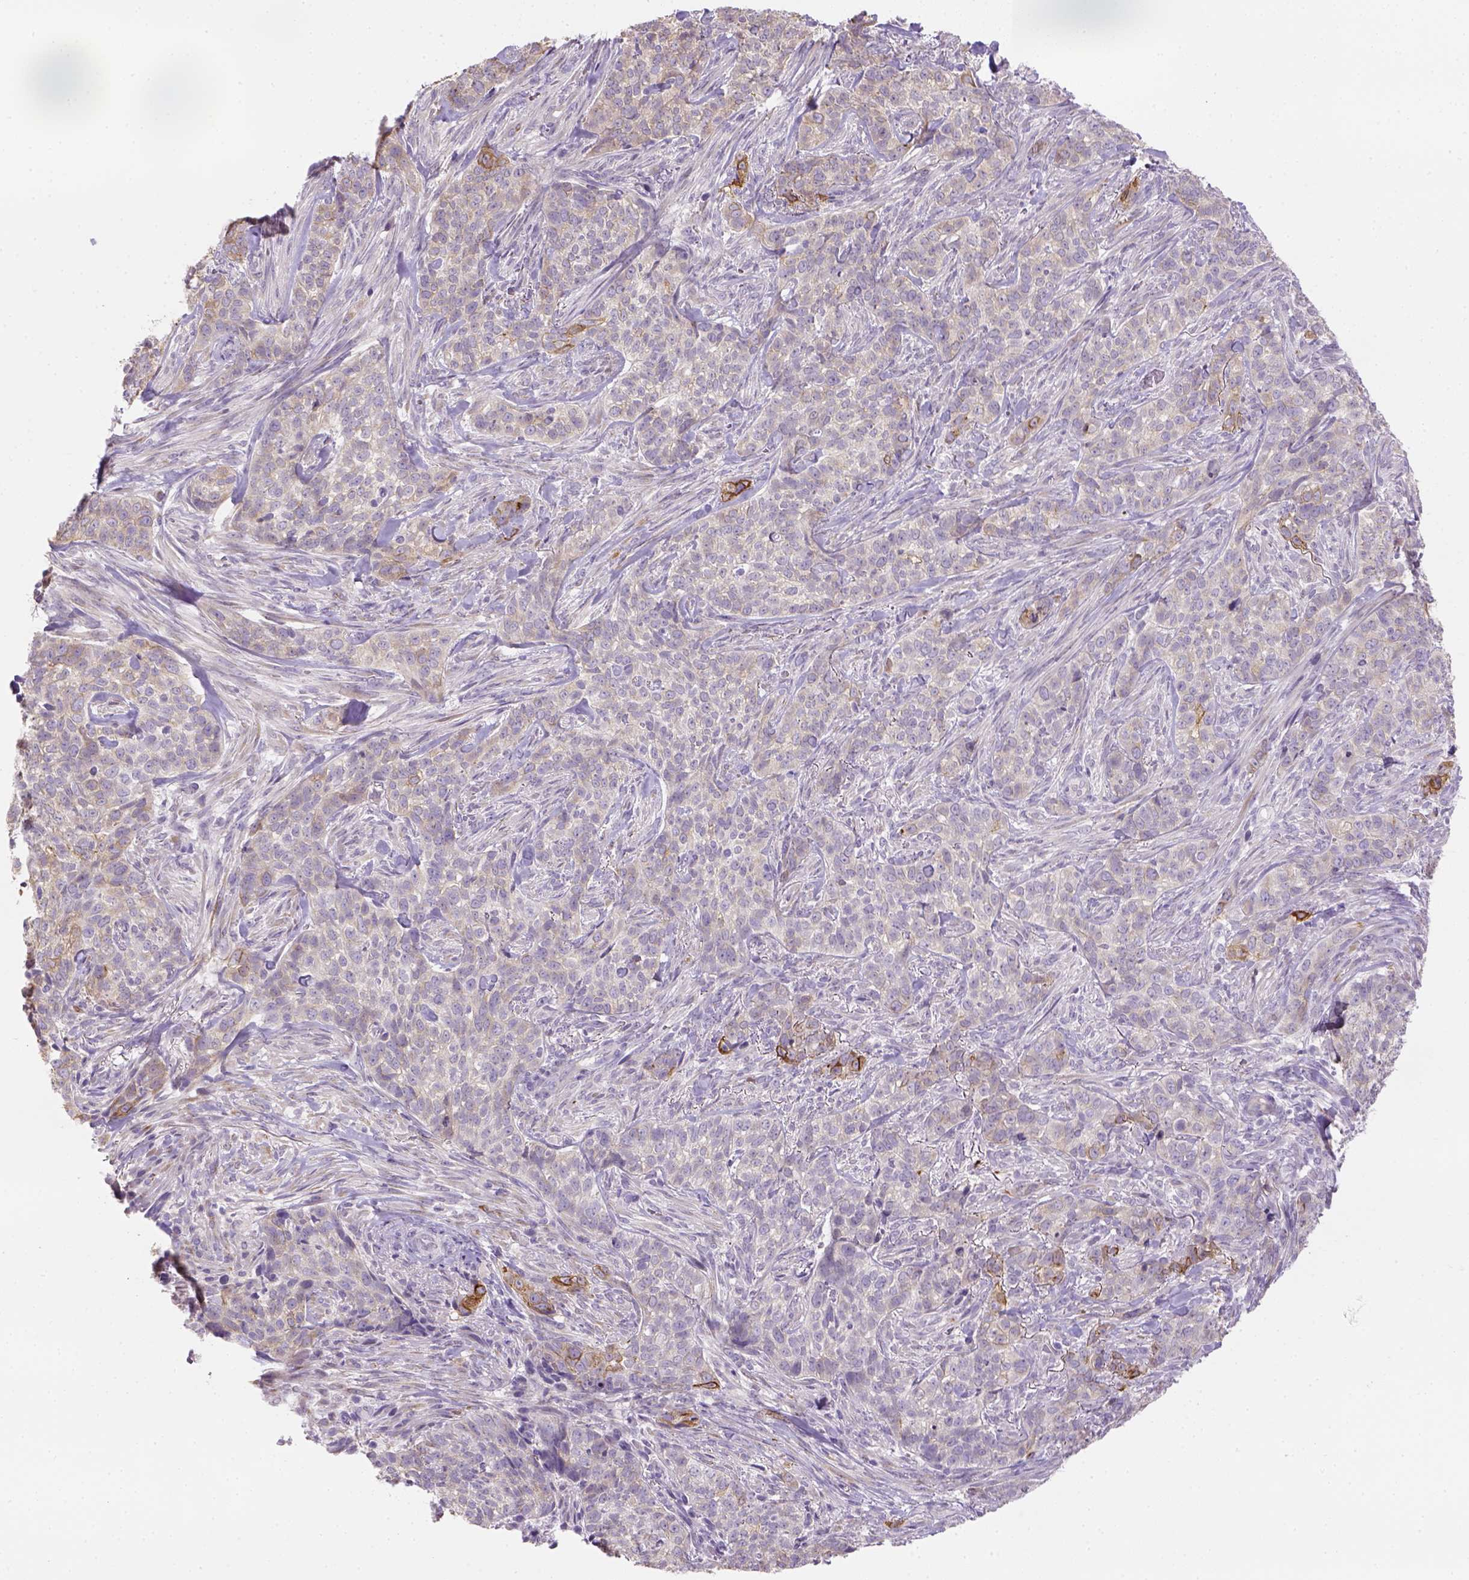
{"staining": {"intensity": "strong", "quantity": "<25%", "location": "cytoplasmic/membranous"}, "tissue": "skin cancer", "cell_type": "Tumor cells", "image_type": "cancer", "snomed": [{"axis": "morphology", "description": "Basal cell carcinoma"}, {"axis": "topography", "description": "Skin"}], "caption": "Skin cancer (basal cell carcinoma) stained with DAB (3,3'-diaminobenzidine) immunohistochemistry (IHC) displays medium levels of strong cytoplasmic/membranous expression in approximately <25% of tumor cells. The staining is performed using DAB (3,3'-diaminobenzidine) brown chromogen to label protein expression. The nuclei are counter-stained blue using hematoxylin.", "gene": "CACNB1", "patient": {"sex": "female", "age": 69}}